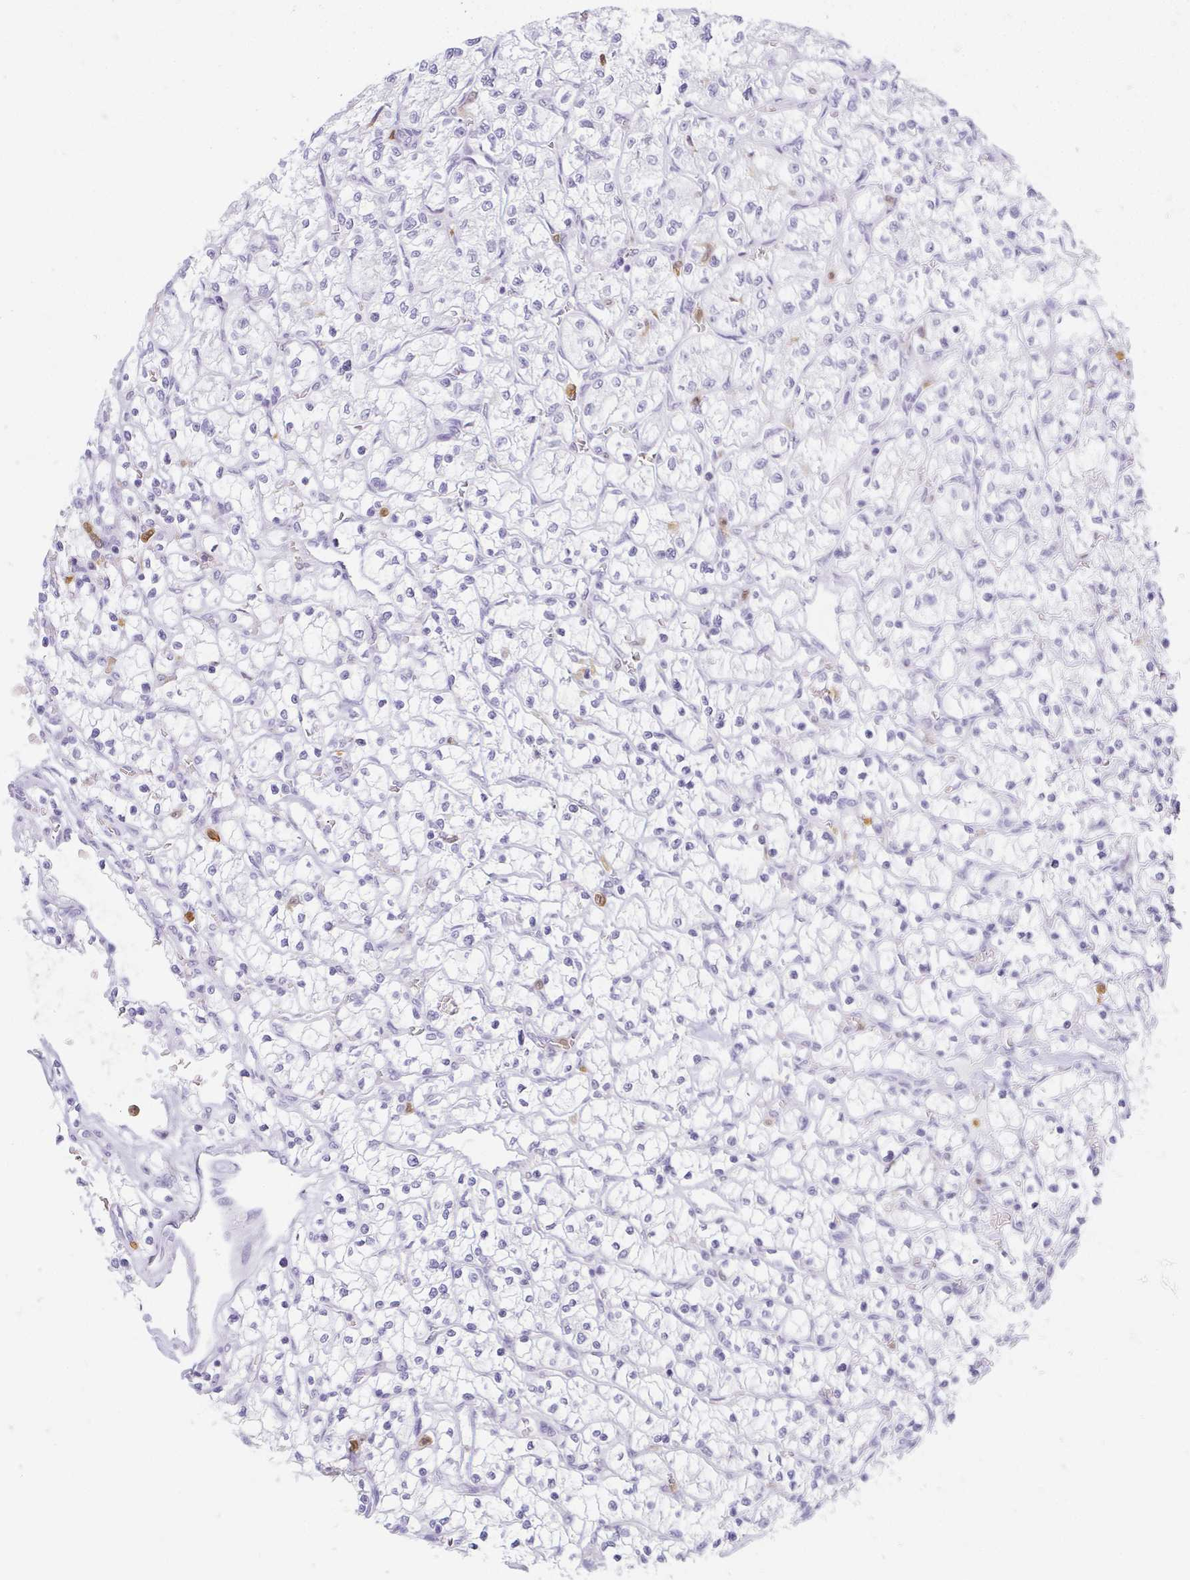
{"staining": {"intensity": "negative", "quantity": "none", "location": "none"}, "tissue": "renal cancer", "cell_type": "Tumor cells", "image_type": "cancer", "snomed": [{"axis": "morphology", "description": "Adenocarcinoma, NOS"}, {"axis": "topography", "description": "Kidney"}], "caption": "This is an IHC photomicrograph of human renal cancer (adenocarcinoma). There is no staining in tumor cells.", "gene": "HK3", "patient": {"sex": "female", "age": 64}}